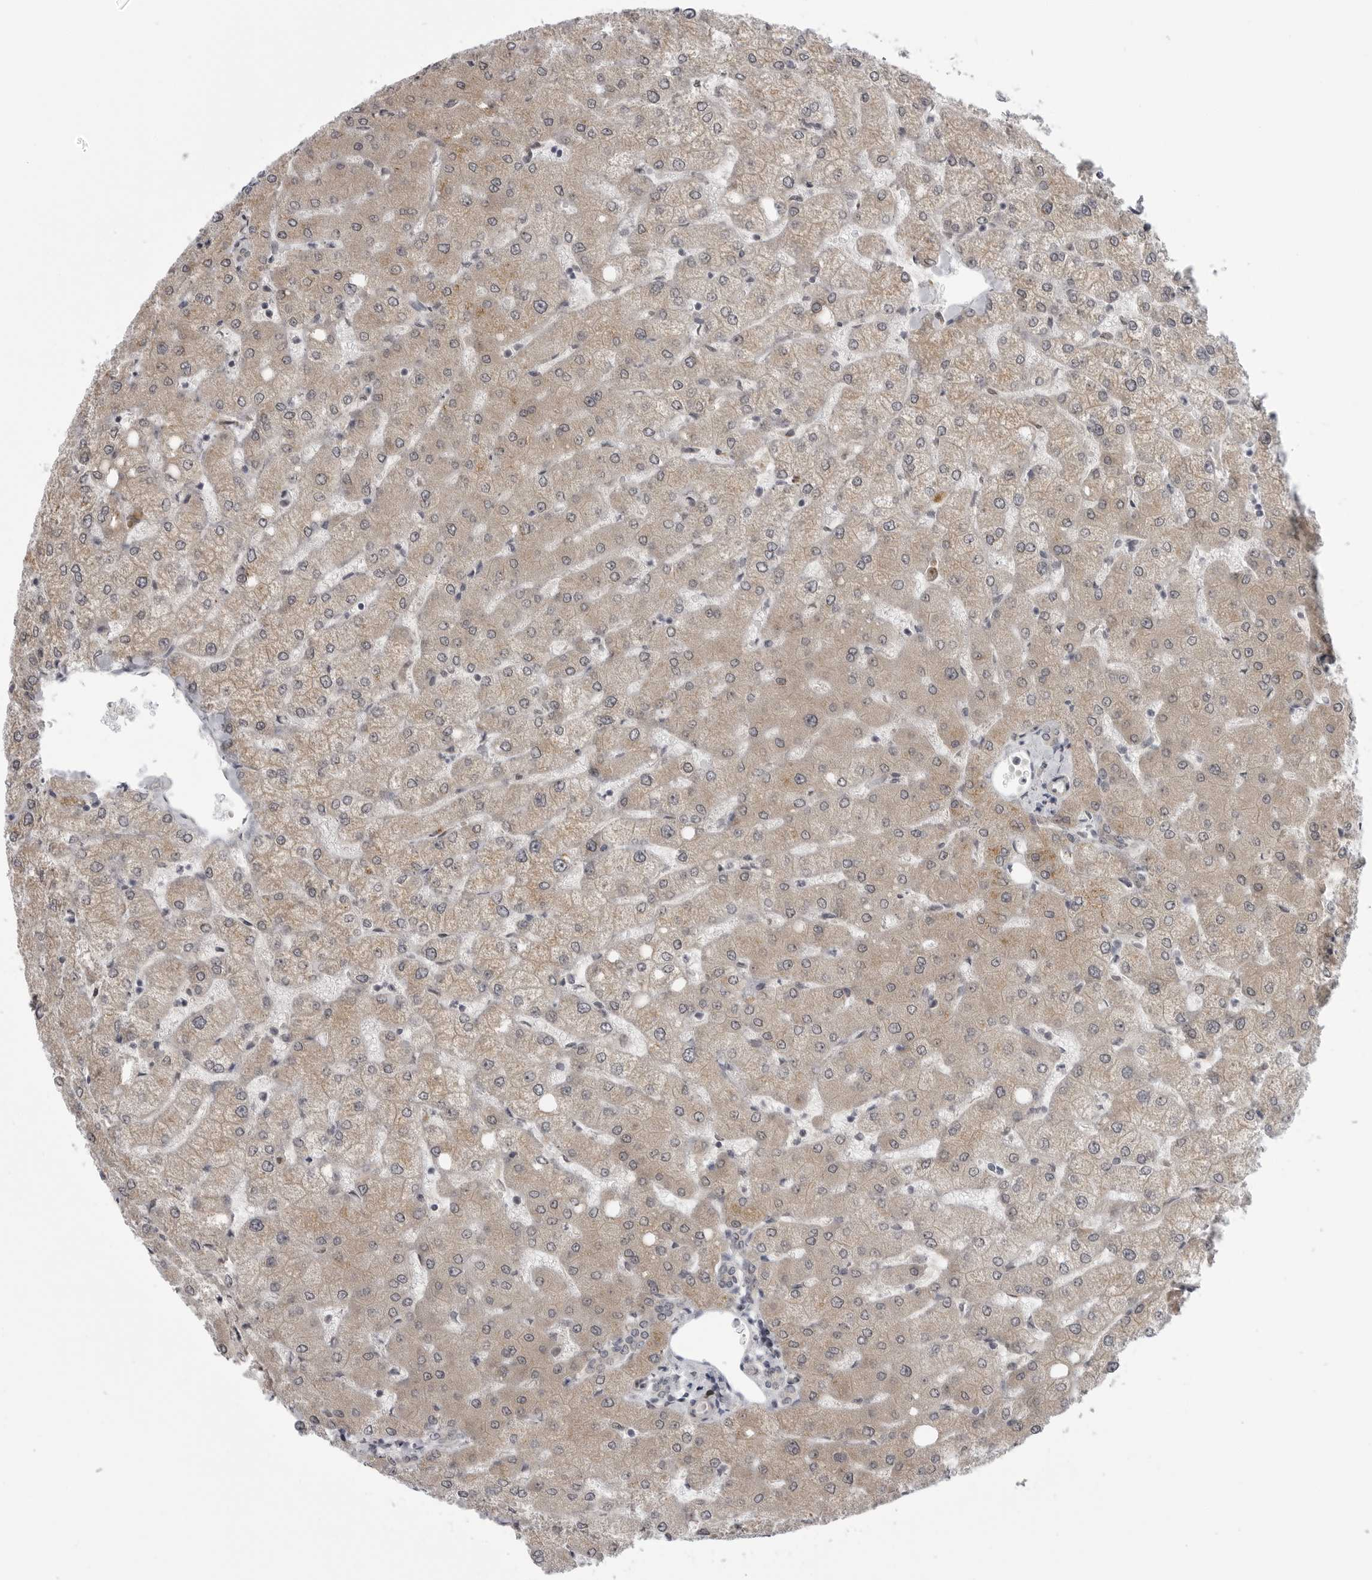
{"staining": {"intensity": "negative", "quantity": "none", "location": "none"}, "tissue": "liver", "cell_type": "Cholangiocytes", "image_type": "normal", "snomed": [{"axis": "morphology", "description": "Normal tissue, NOS"}, {"axis": "topography", "description": "Liver"}], "caption": "Immunohistochemistry (IHC) image of benign liver: human liver stained with DAB displays no significant protein expression in cholangiocytes. (DAB immunohistochemistry with hematoxylin counter stain).", "gene": "LRRC45", "patient": {"sex": "female", "age": 54}}